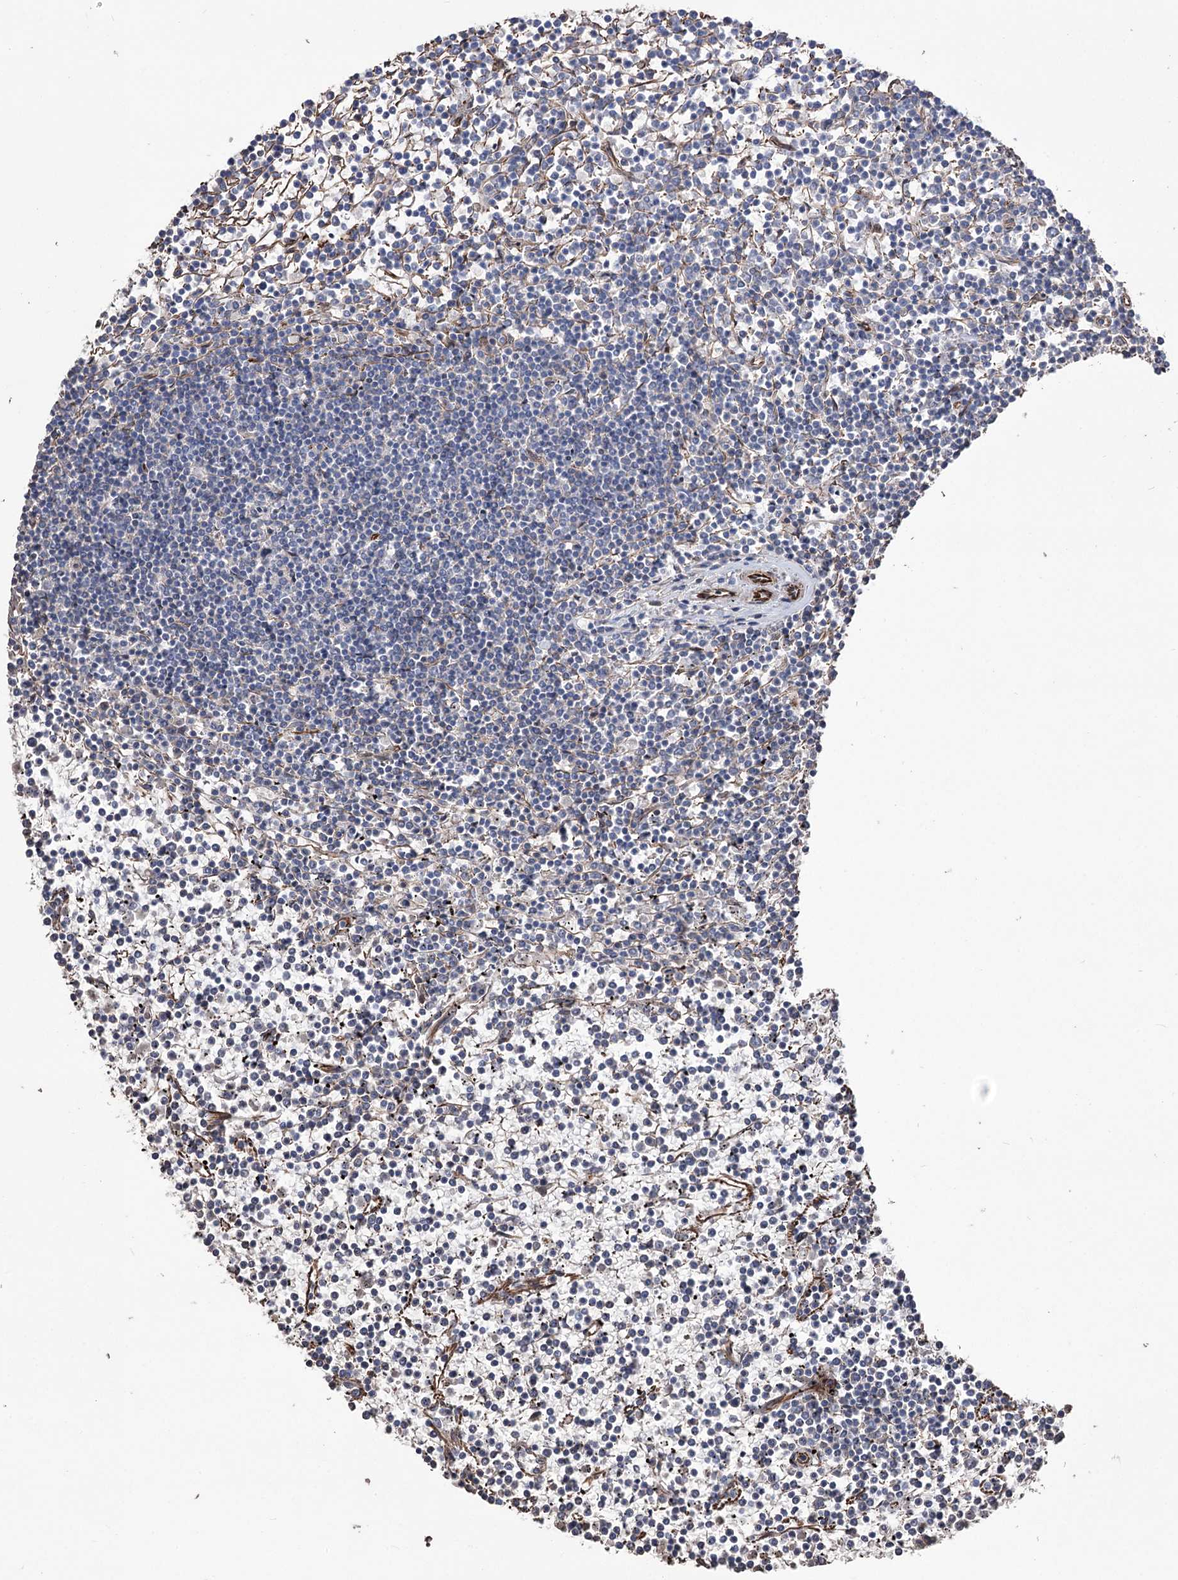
{"staining": {"intensity": "negative", "quantity": "none", "location": "none"}, "tissue": "lymphoma", "cell_type": "Tumor cells", "image_type": "cancer", "snomed": [{"axis": "morphology", "description": "Malignant lymphoma, non-Hodgkin's type, Low grade"}, {"axis": "topography", "description": "Spleen"}], "caption": "DAB (3,3'-diaminobenzidine) immunohistochemical staining of human malignant lymphoma, non-Hodgkin's type (low-grade) reveals no significant expression in tumor cells. The staining was performed using DAB to visualize the protein expression in brown, while the nuclei were stained in blue with hematoxylin (Magnification: 20x).", "gene": "ARHGAP20", "patient": {"sex": "female", "age": 19}}